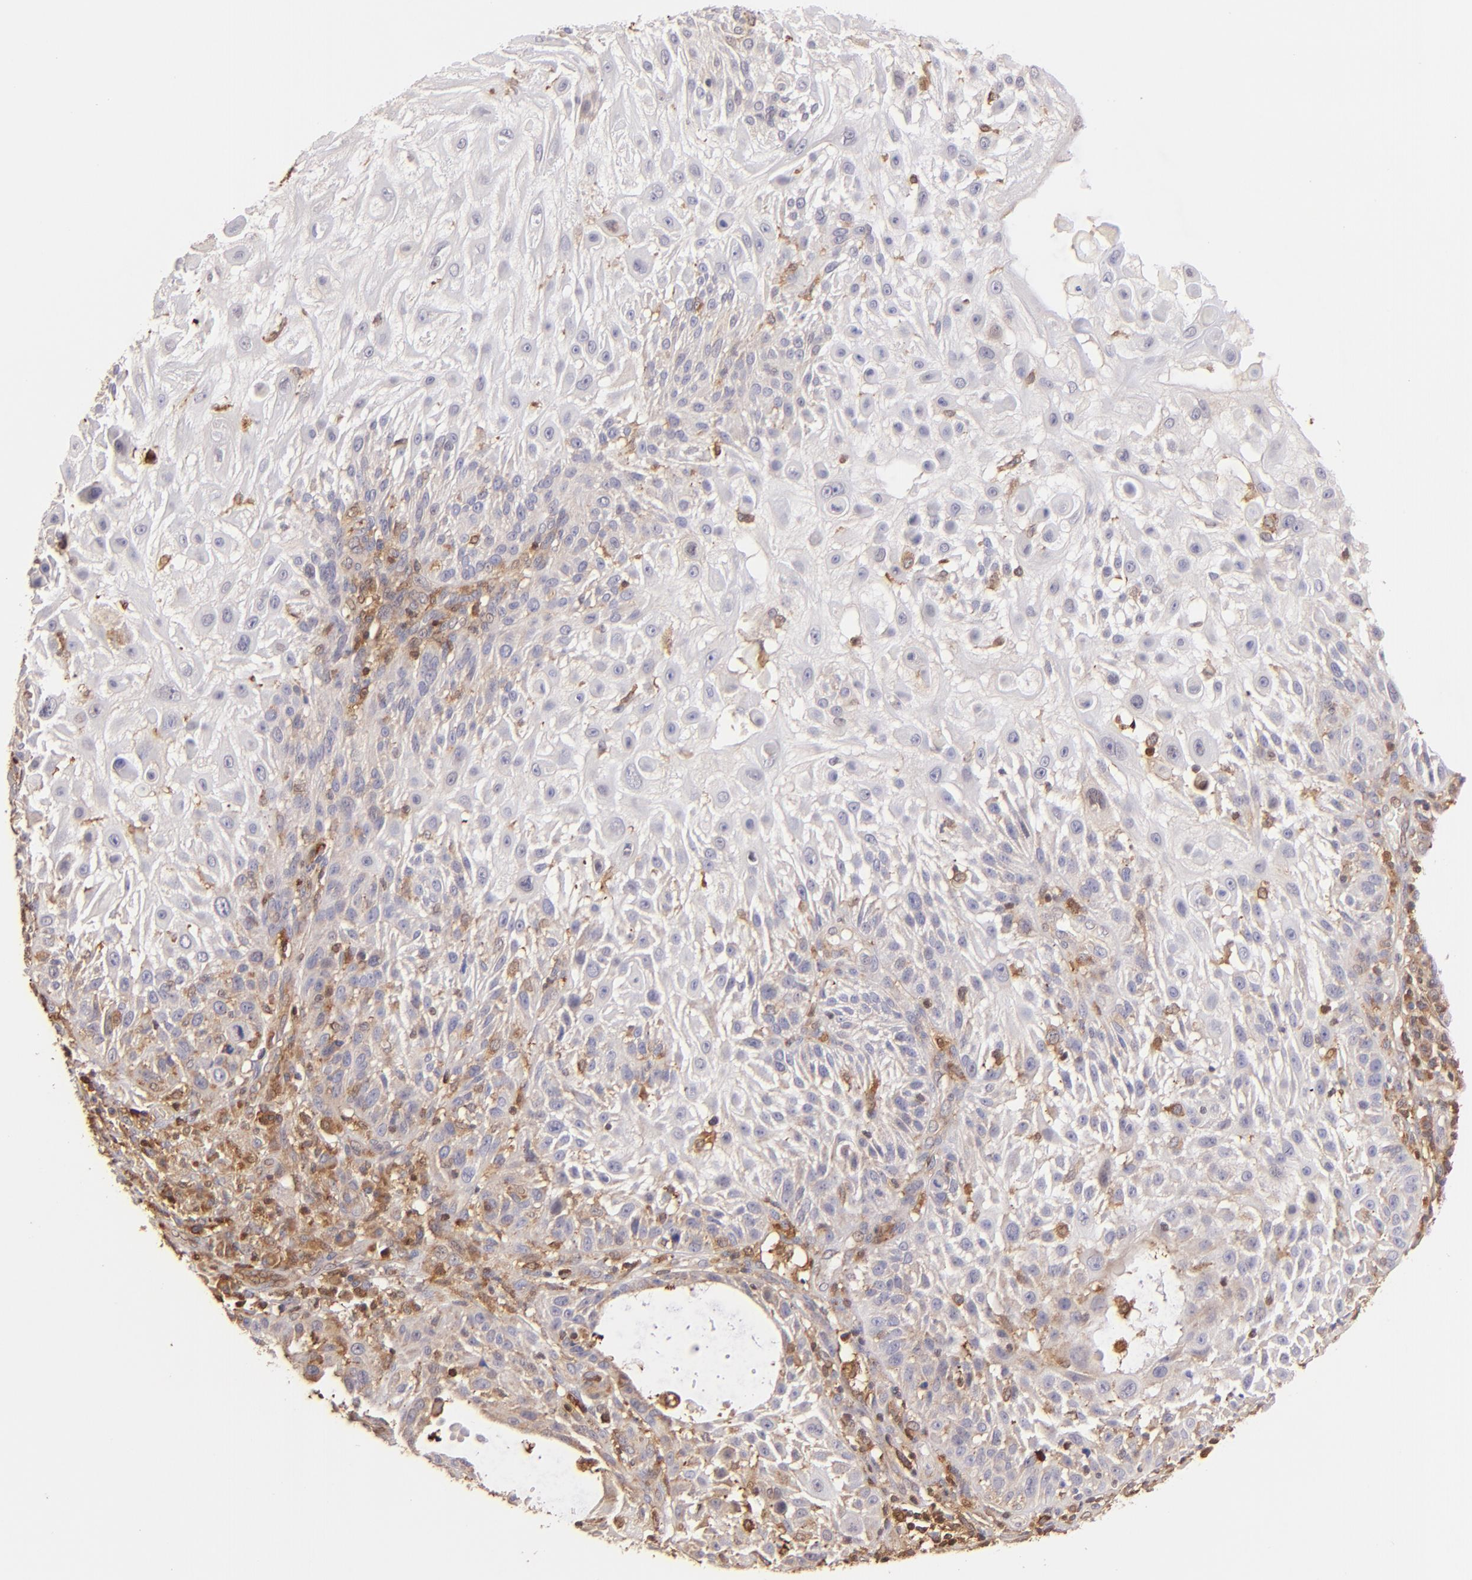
{"staining": {"intensity": "negative", "quantity": "none", "location": "none"}, "tissue": "skin cancer", "cell_type": "Tumor cells", "image_type": "cancer", "snomed": [{"axis": "morphology", "description": "Squamous cell carcinoma, NOS"}, {"axis": "topography", "description": "Skin"}], "caption": "Squamous cell carcinoma (skin) stained for a protein using immunohistochemistry demonstrates no expression tumor cells.", "gene": "BTK", "patient": {"sex": "female", "age": 89}}